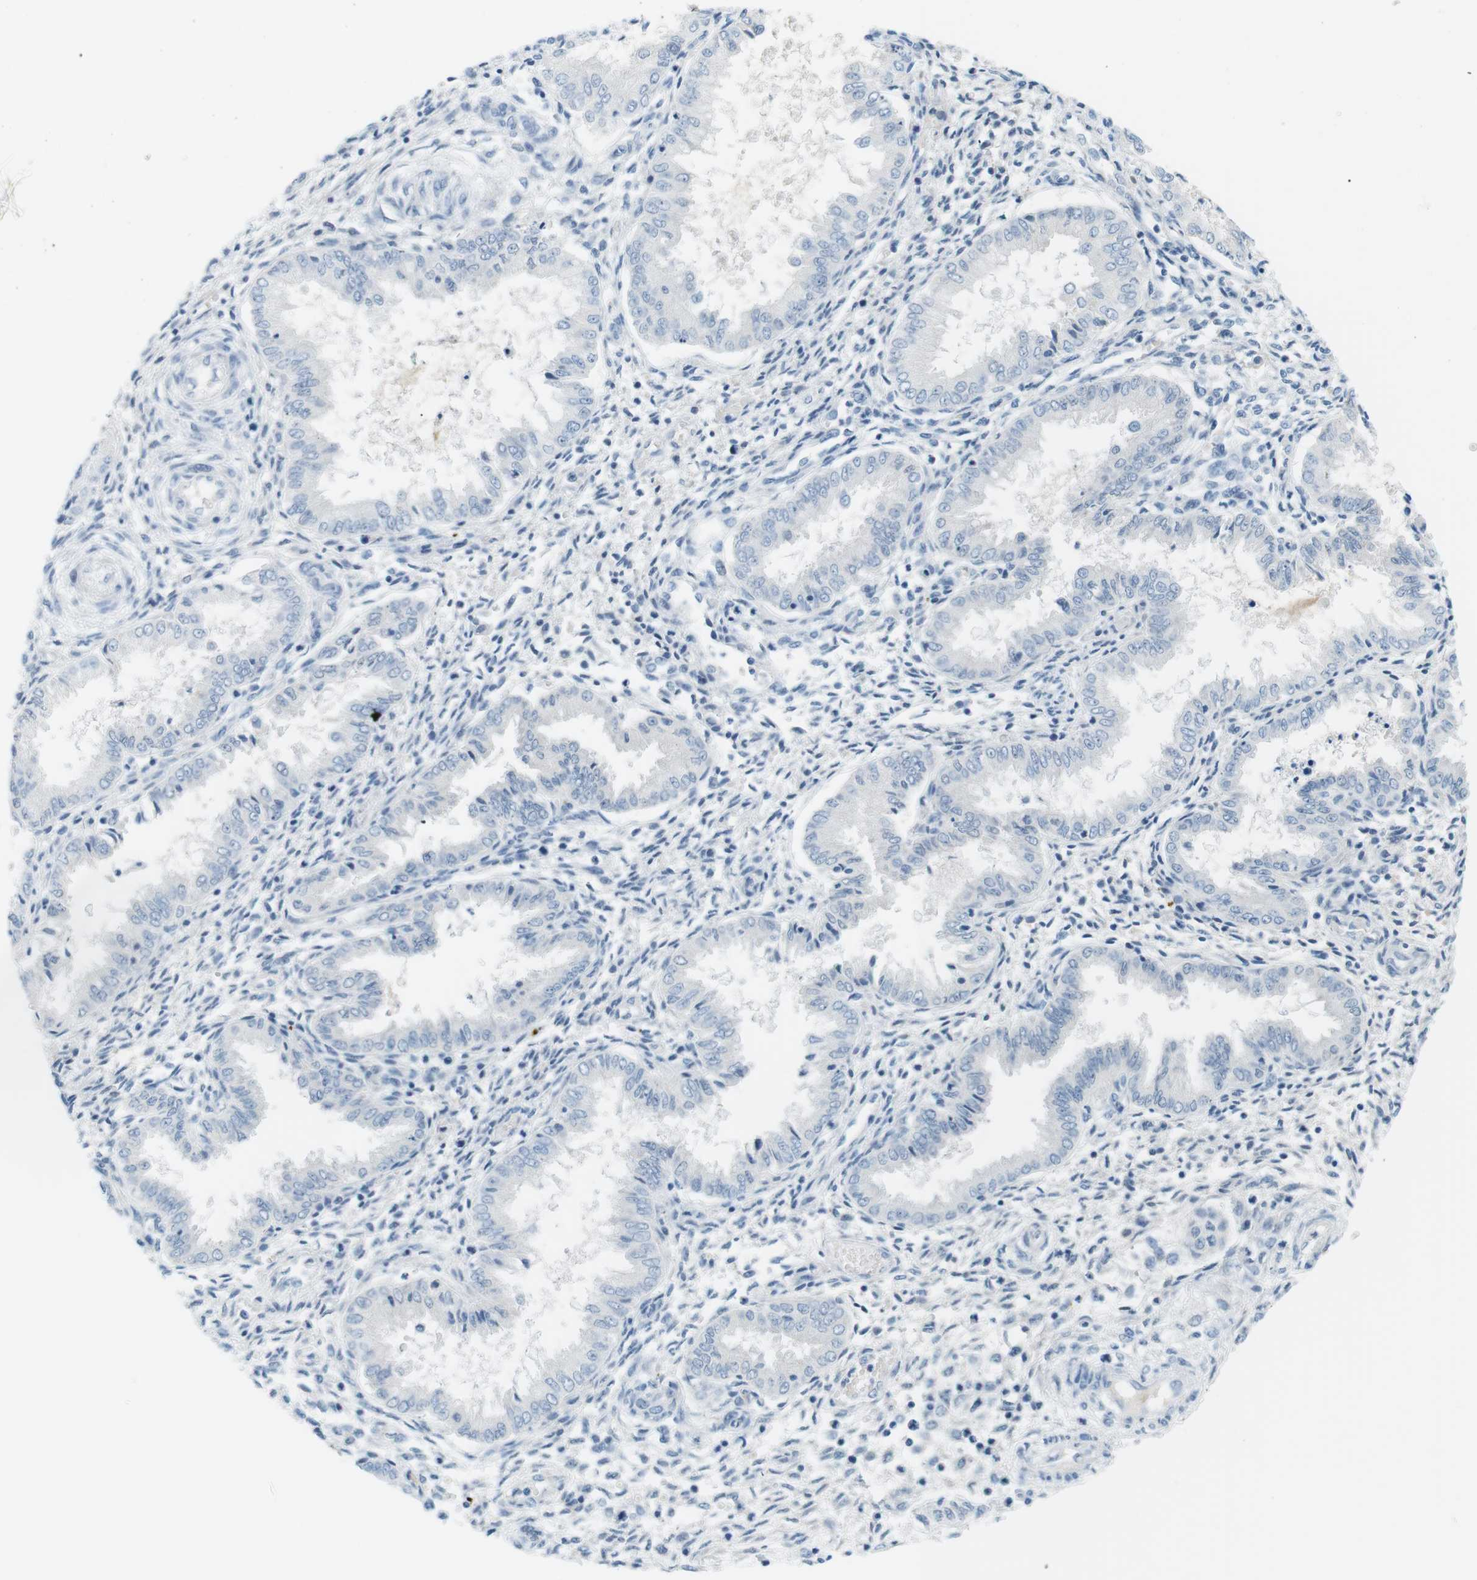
{"staining": {"intensity": "negative", "quantity": "none", "location": "none"}, "tissue": "endometrium", "cell_type": "Cells in endometrial stroma", "image_type": "normal", "snomed": [{"axis": "morphology", "description": "Normal tissue, NOS"}, {"axis": "topography", "description": "Endometrium"}], "caption": "Photomicrograph shows no significant protein positivity in cells in endometrial stroma of benign endometrium. Brightfield microscopy of immunohistochemistry (IHC) stained with DAB (brown) and hematoxylin (blue), captured at high magnification.", "gene": "AZGP1", "patient": {"sex": "female", "age": 33}}